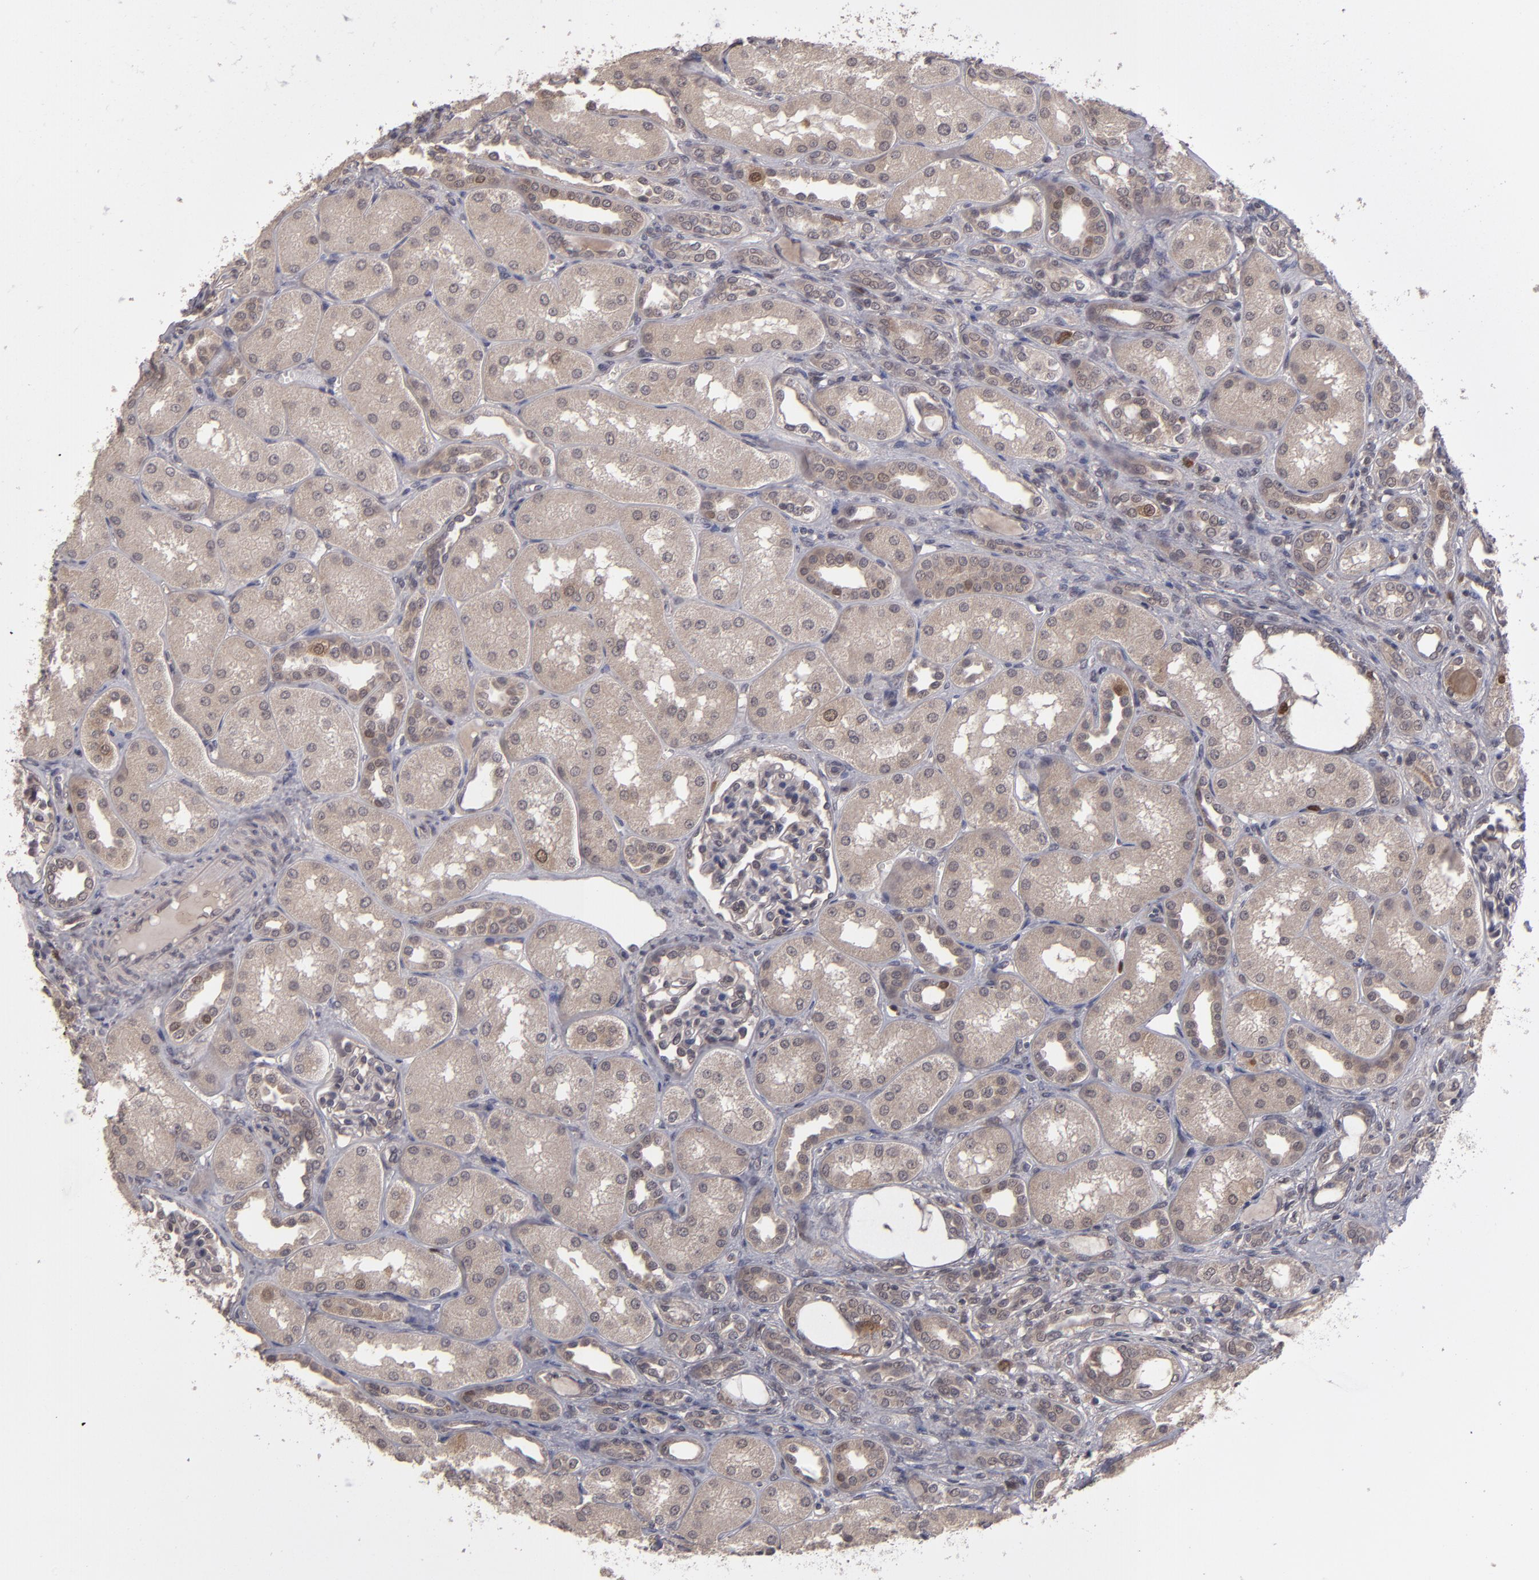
{"staining": {"intensity": "weak", "quantity": ">75%", "location": "cytoplasmic/membranous"}, "tissue": "kidney", "cell_type": "Cells in glomeruli", "image_type": "normal", "snomed": [{"axis": "morphology", "description": "Normal tissue, NOS"}, {"axis": "topography", "description": "Kidney"}], "caption": "This histopathology image demonstrates unremarkable kidney stained with IHC to label a protein in brown. The cytoplasmic/membranous of cells in glomeruli show weak positivity for the protein. Nuclei are counter-stained blue.", "gene": "TYMS", "patient": {"sex": "male", "age": 7}}